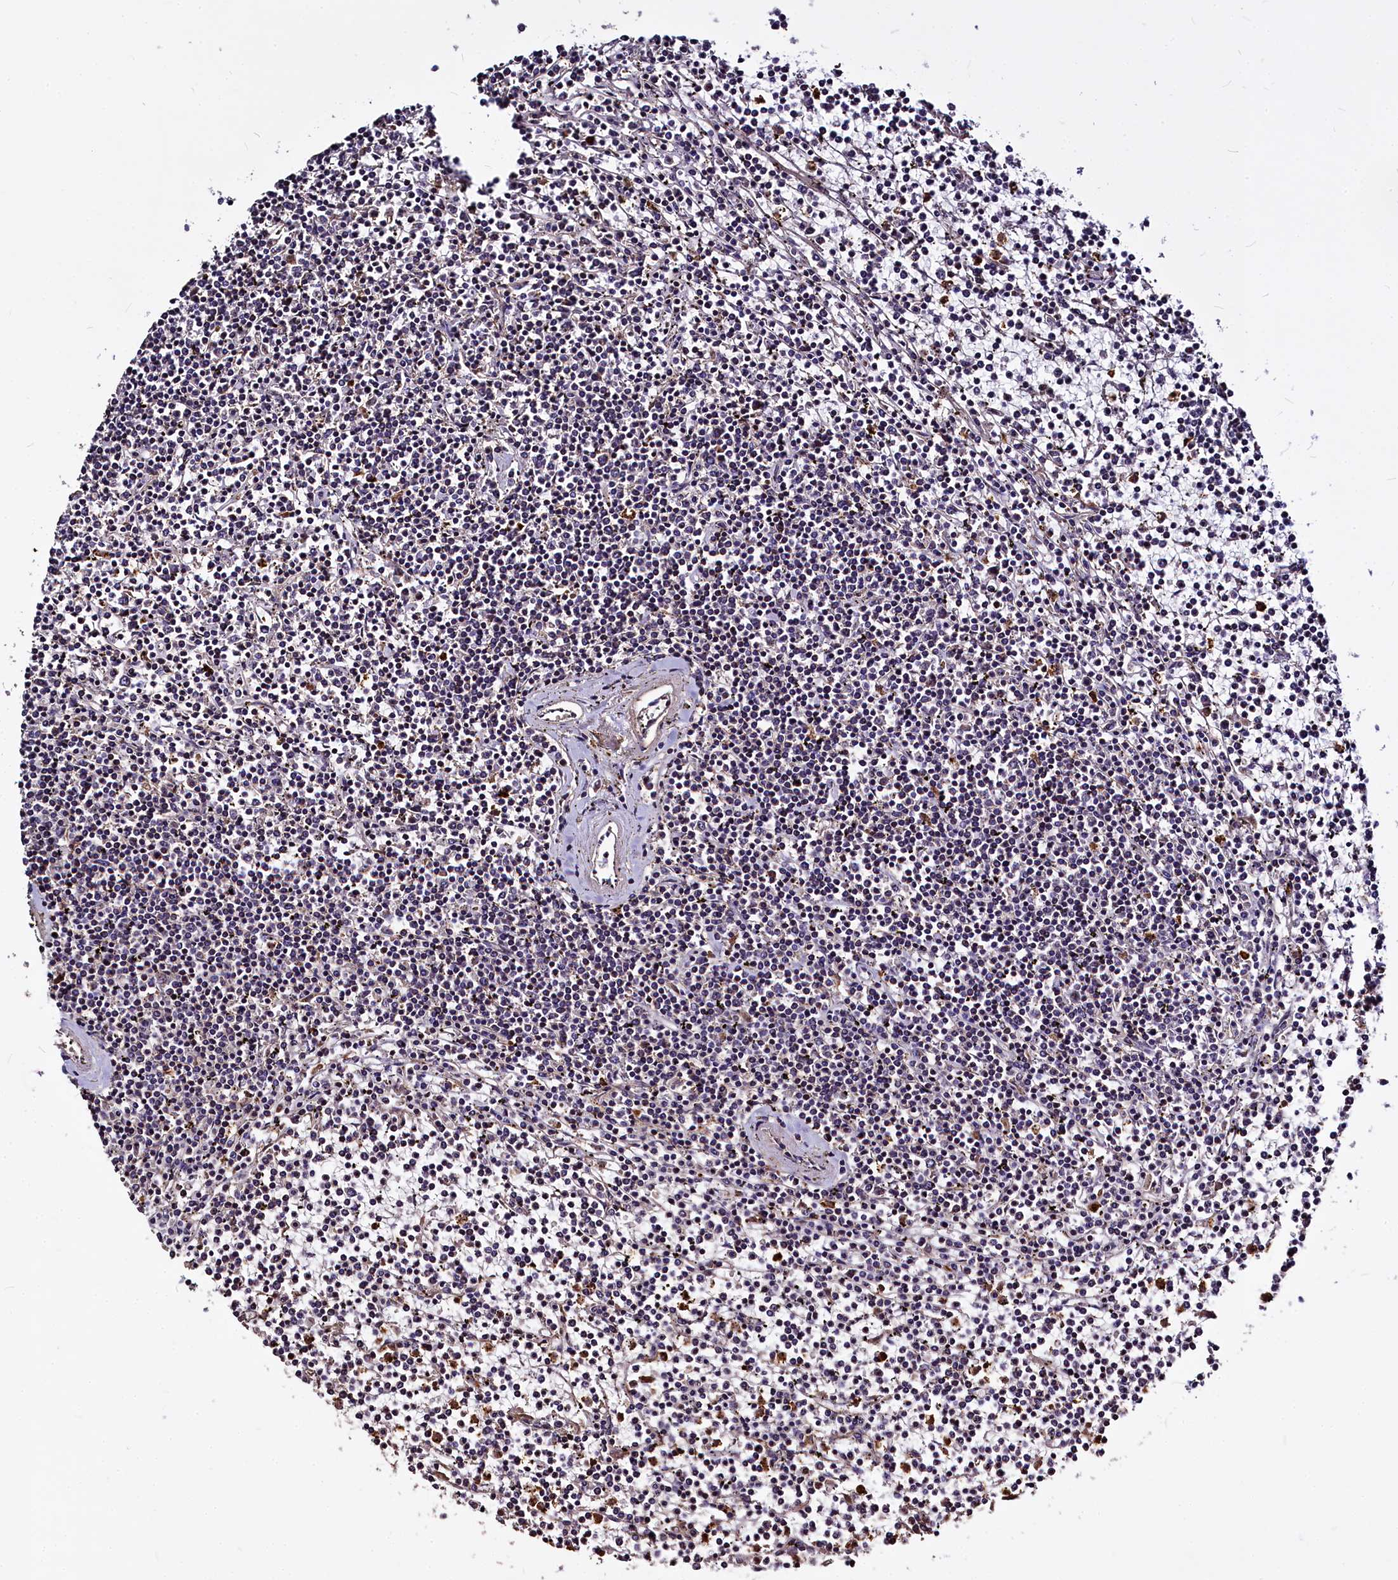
{"staining": {"intensity": "negative", "quantity": "none", "location": "none"}, "tissue": "lymphoma", "cell_type": "Tumor cells", "image_type": "cancer", "snomed": [{"axis": "morphology", "description": "Malignant lymphoma, non-Hodgkin's type, Low grade"}, {"axis": "topography", "description": "Spleen"}], "caption": "Protein analysis of malignant lymphoma, non-Hodgkin's type (low-grade) reveals no significant expression in tumor cells.", "gene": "ATG101", "patient": {"sex": "female", "age": 19}}